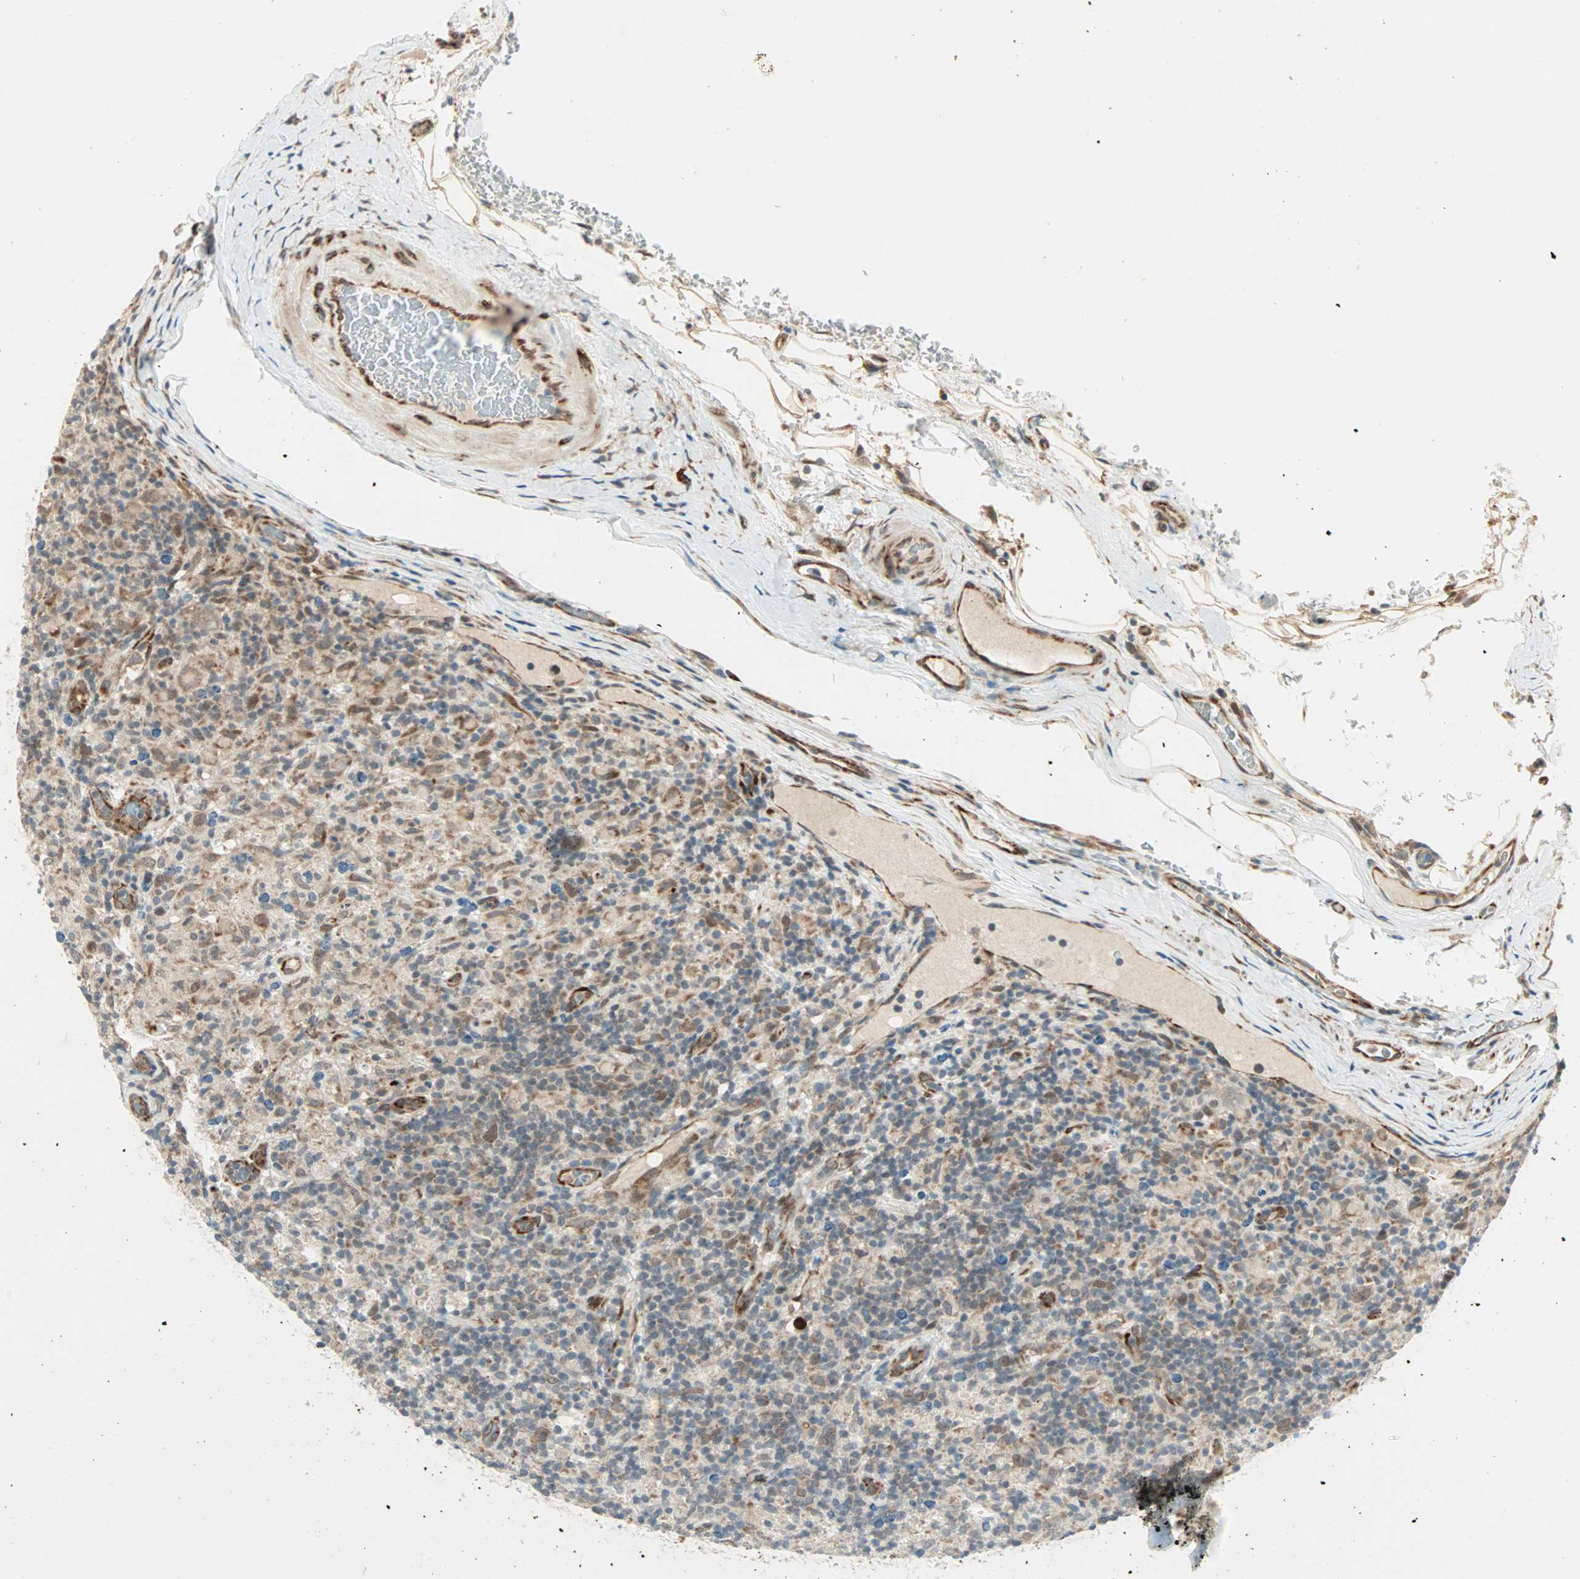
{"staining": {"intensity": "moderate", "quantity": ">75%", "location": "cytoplasmic/membranous,nuclear"}, "tissue": "lymphoma", "cell_type": "Tumor cells", "image_type": "cancer", "snomed": [{"axis": "morphology", "description": "Hodgkin's disease, NOS"}, {"axis": "topography", "description": "Lymph node"}], "caption": "Immunohistochemical staining of human lymphoma exhibits medium levels of moderate cytoplasmic/membranous and nuclear expression in approximately >75% of tumor cells.", "gene": "ZNF37A", "patient": {"sex": "male", "age": 70}}